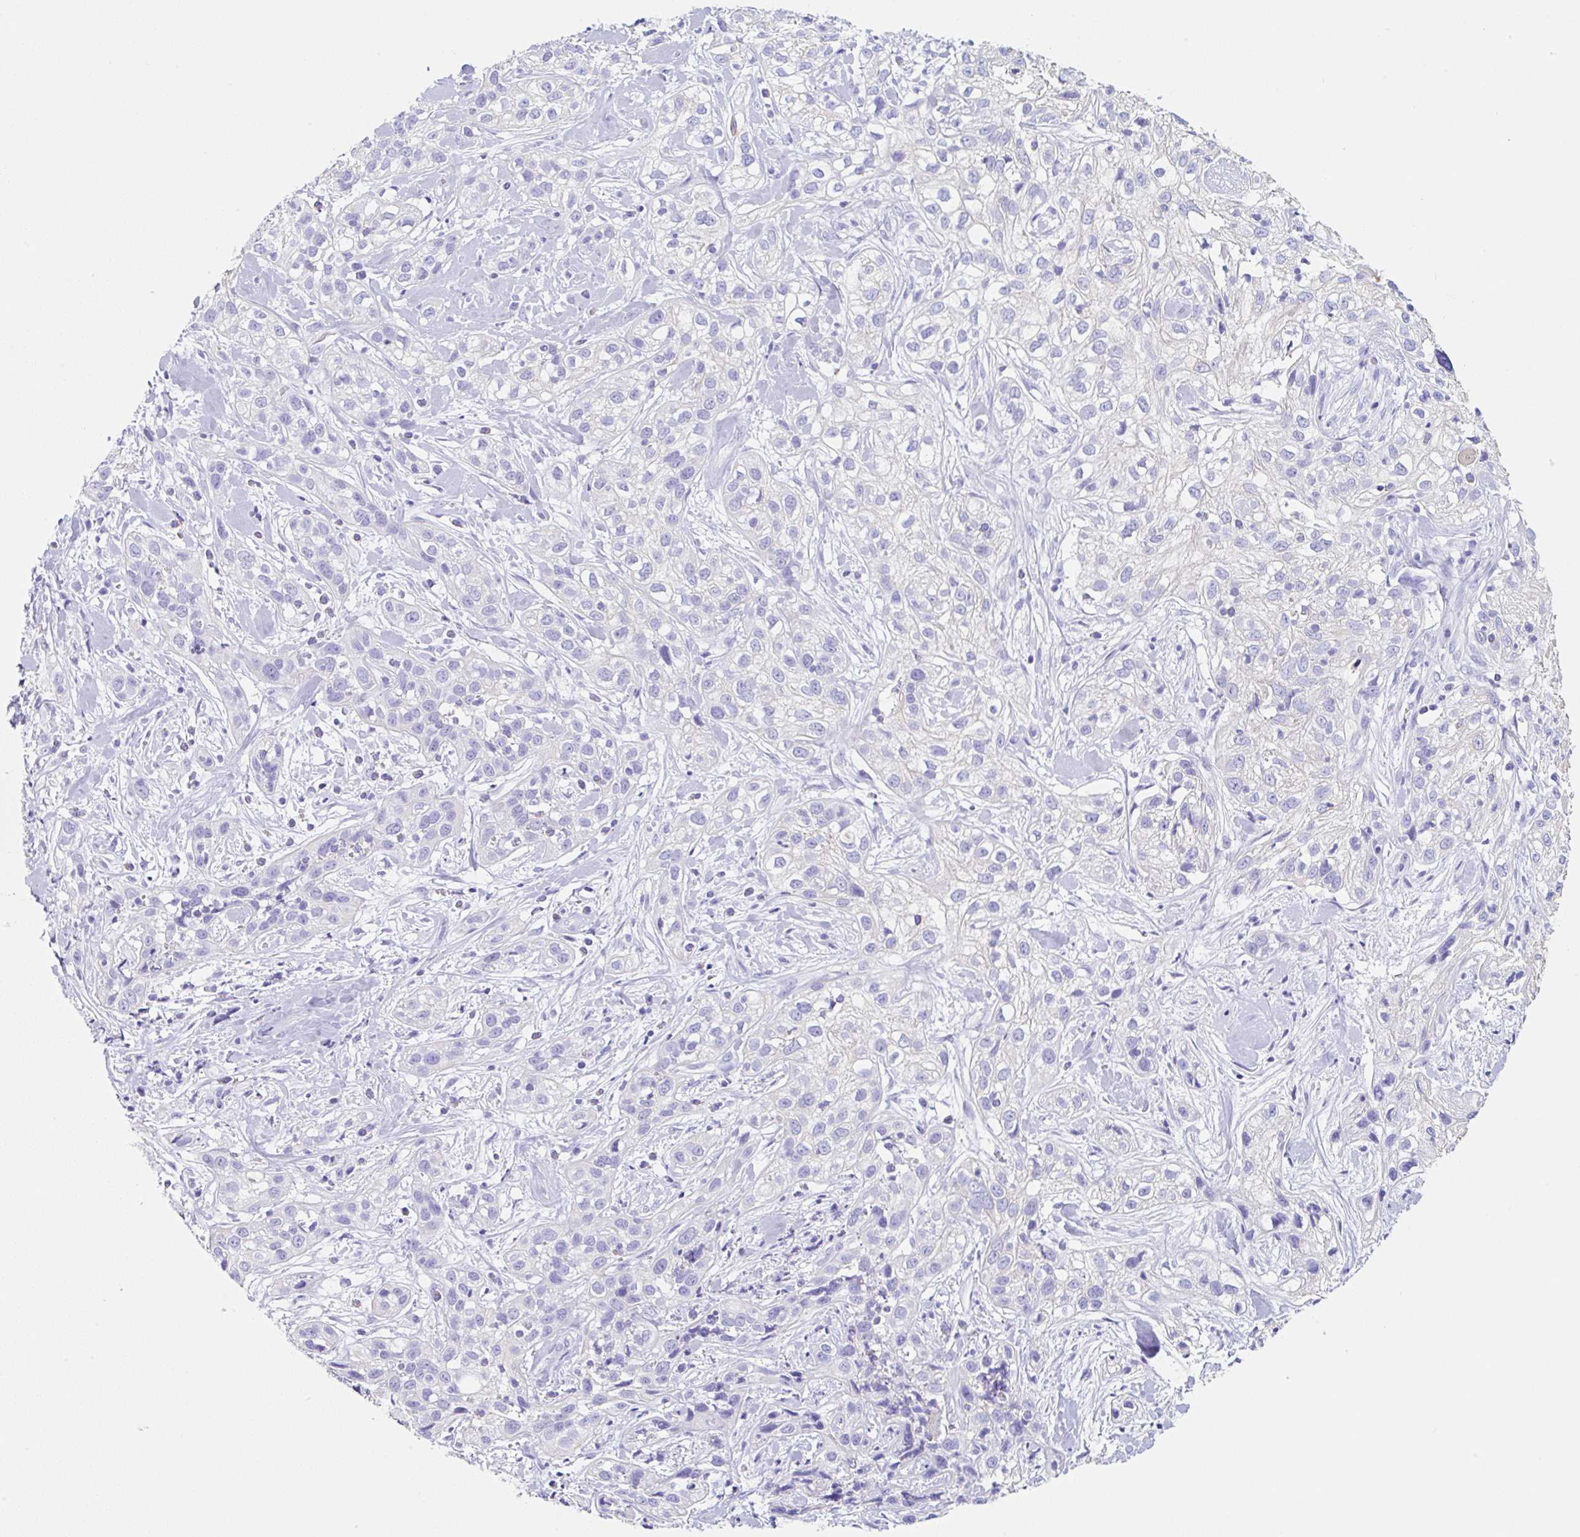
{"staining": {"intensity": "negative", "quantity": "none", "location": "none"}, "tissue": "skin cancer", "cell_type": "Tumor cells", "image_type": "cancer", "snomed": [{"axis": "morphology", "description": "Squamous cell carcinoma, NOS"}, {"axis": "topography", "description": "Skin"}], "caption": "The histopathology image demonstrates no staining of tumor cells in skin cancer.", "gene": "CLDND2", "patient": {"sex": "male", "age": 82}}